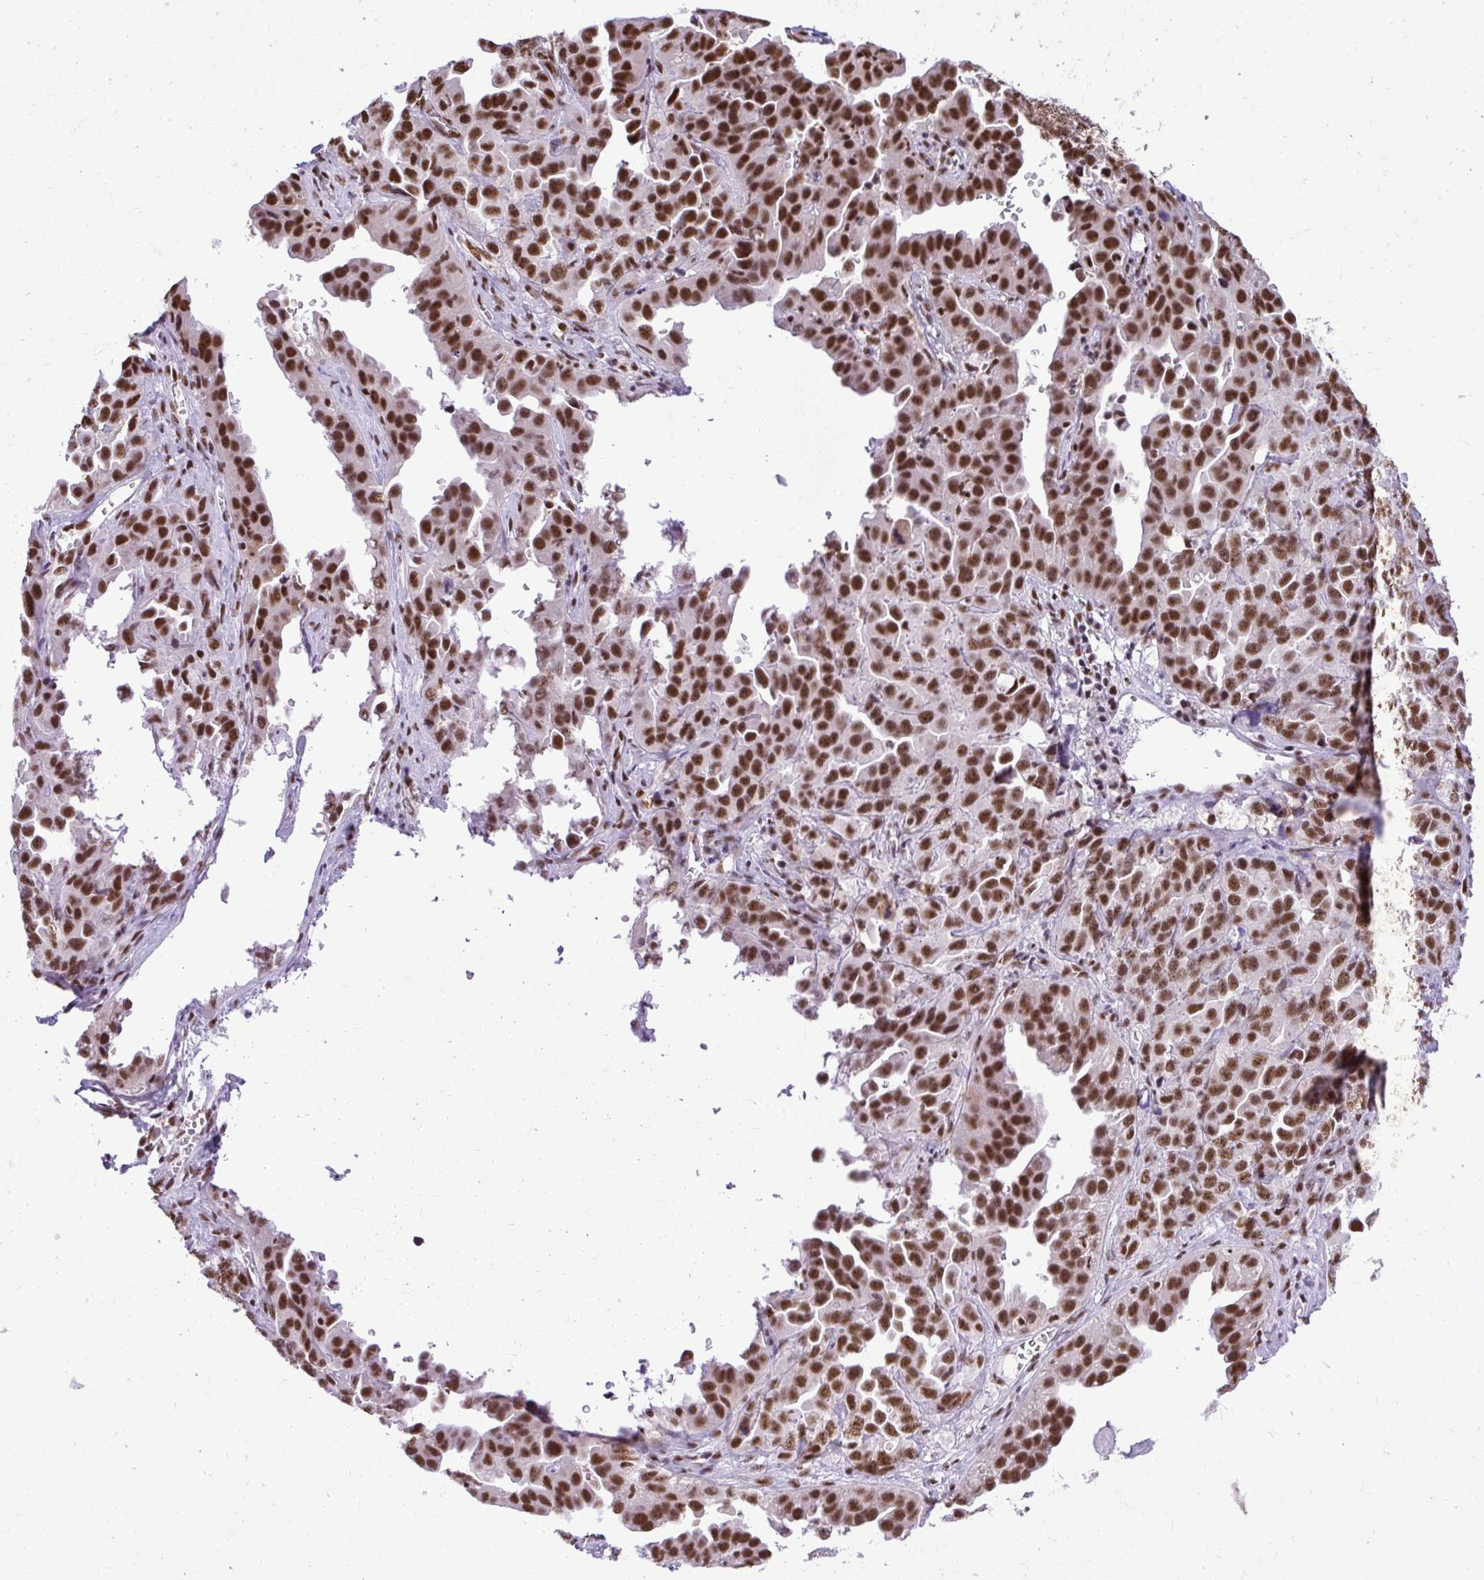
{"staining": {"intensity": "strong", "quantity": ">75%", "location": "nuclear"}, "tissue": "ovarian cancer", "cell_type": "Tumor cells", "image_type": "cancer", "snomed": [{"axis": "morphology", "description": "Cystadenocarcinoma, serous, NOS"}, {"axis": "topography", "description": "Ovary"}], "caption": "Immunohistochemical staining of human ovarian serous cystadenocarcinoma demonstrates strong nuclear protein staining in about >75% of tumor cells.", "gene": "PRPF19", "patient": {"sex": "female", "age": 75}}